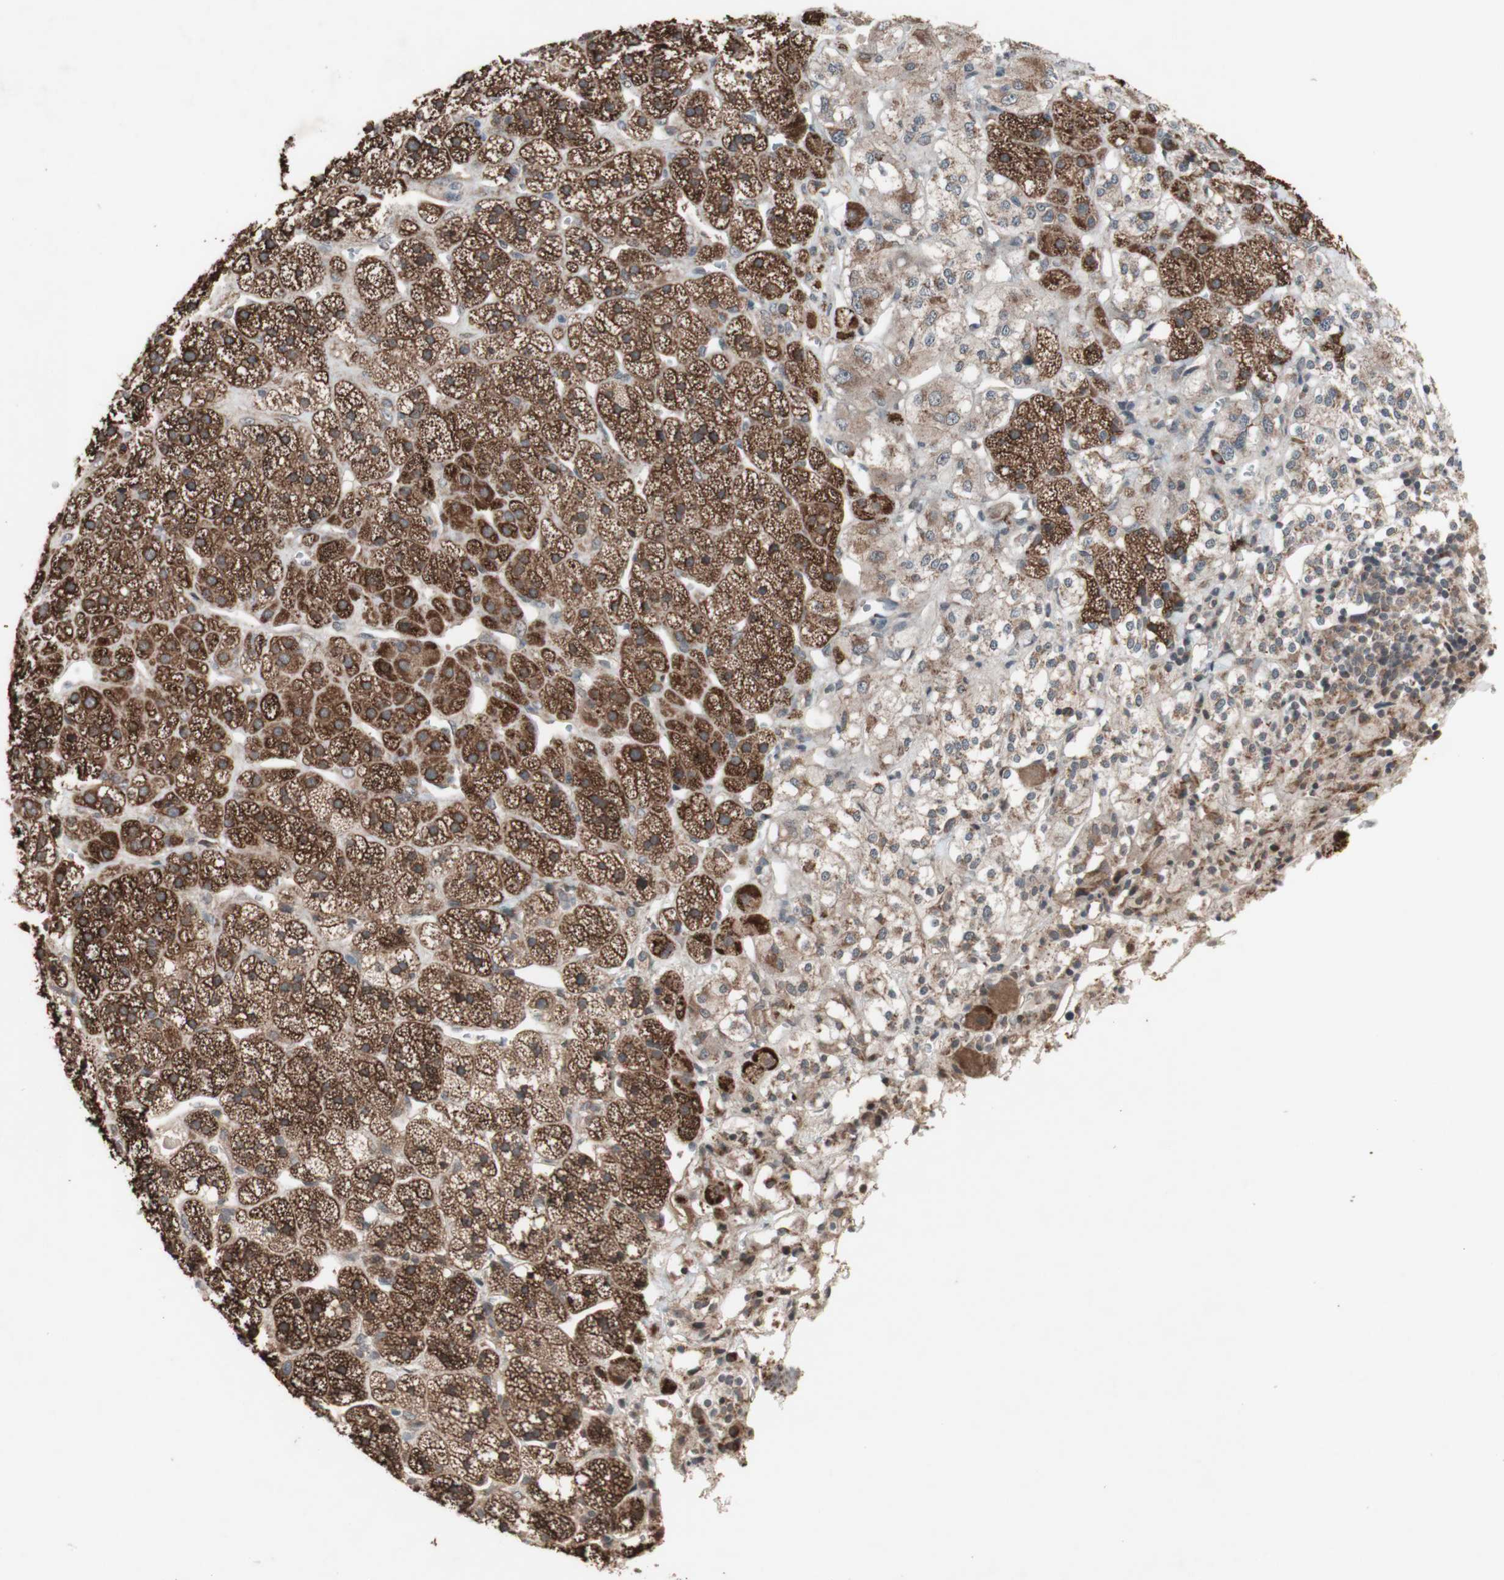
{"staining": {"intensity": "strong", "quantity": ">75%", "location": "cytoplasmic/membranous"}, "tissue": "adrenal gland", "cell_type": "Glandular cells", "image_type": "normal", "snomed": [{"axis": "morphology", "description": "Normal tissue, NOS"}, {"axis": "topography", "description": "Adrenal gland"}], "caption": "The micrograph shows staining of unremarkable adrenal gland, revealing strong cytoplasmic/membranous protein expression (brown color) within glandular cells.", "gene": "DDOST", "patient": {"sex": "male", "age": 56}}